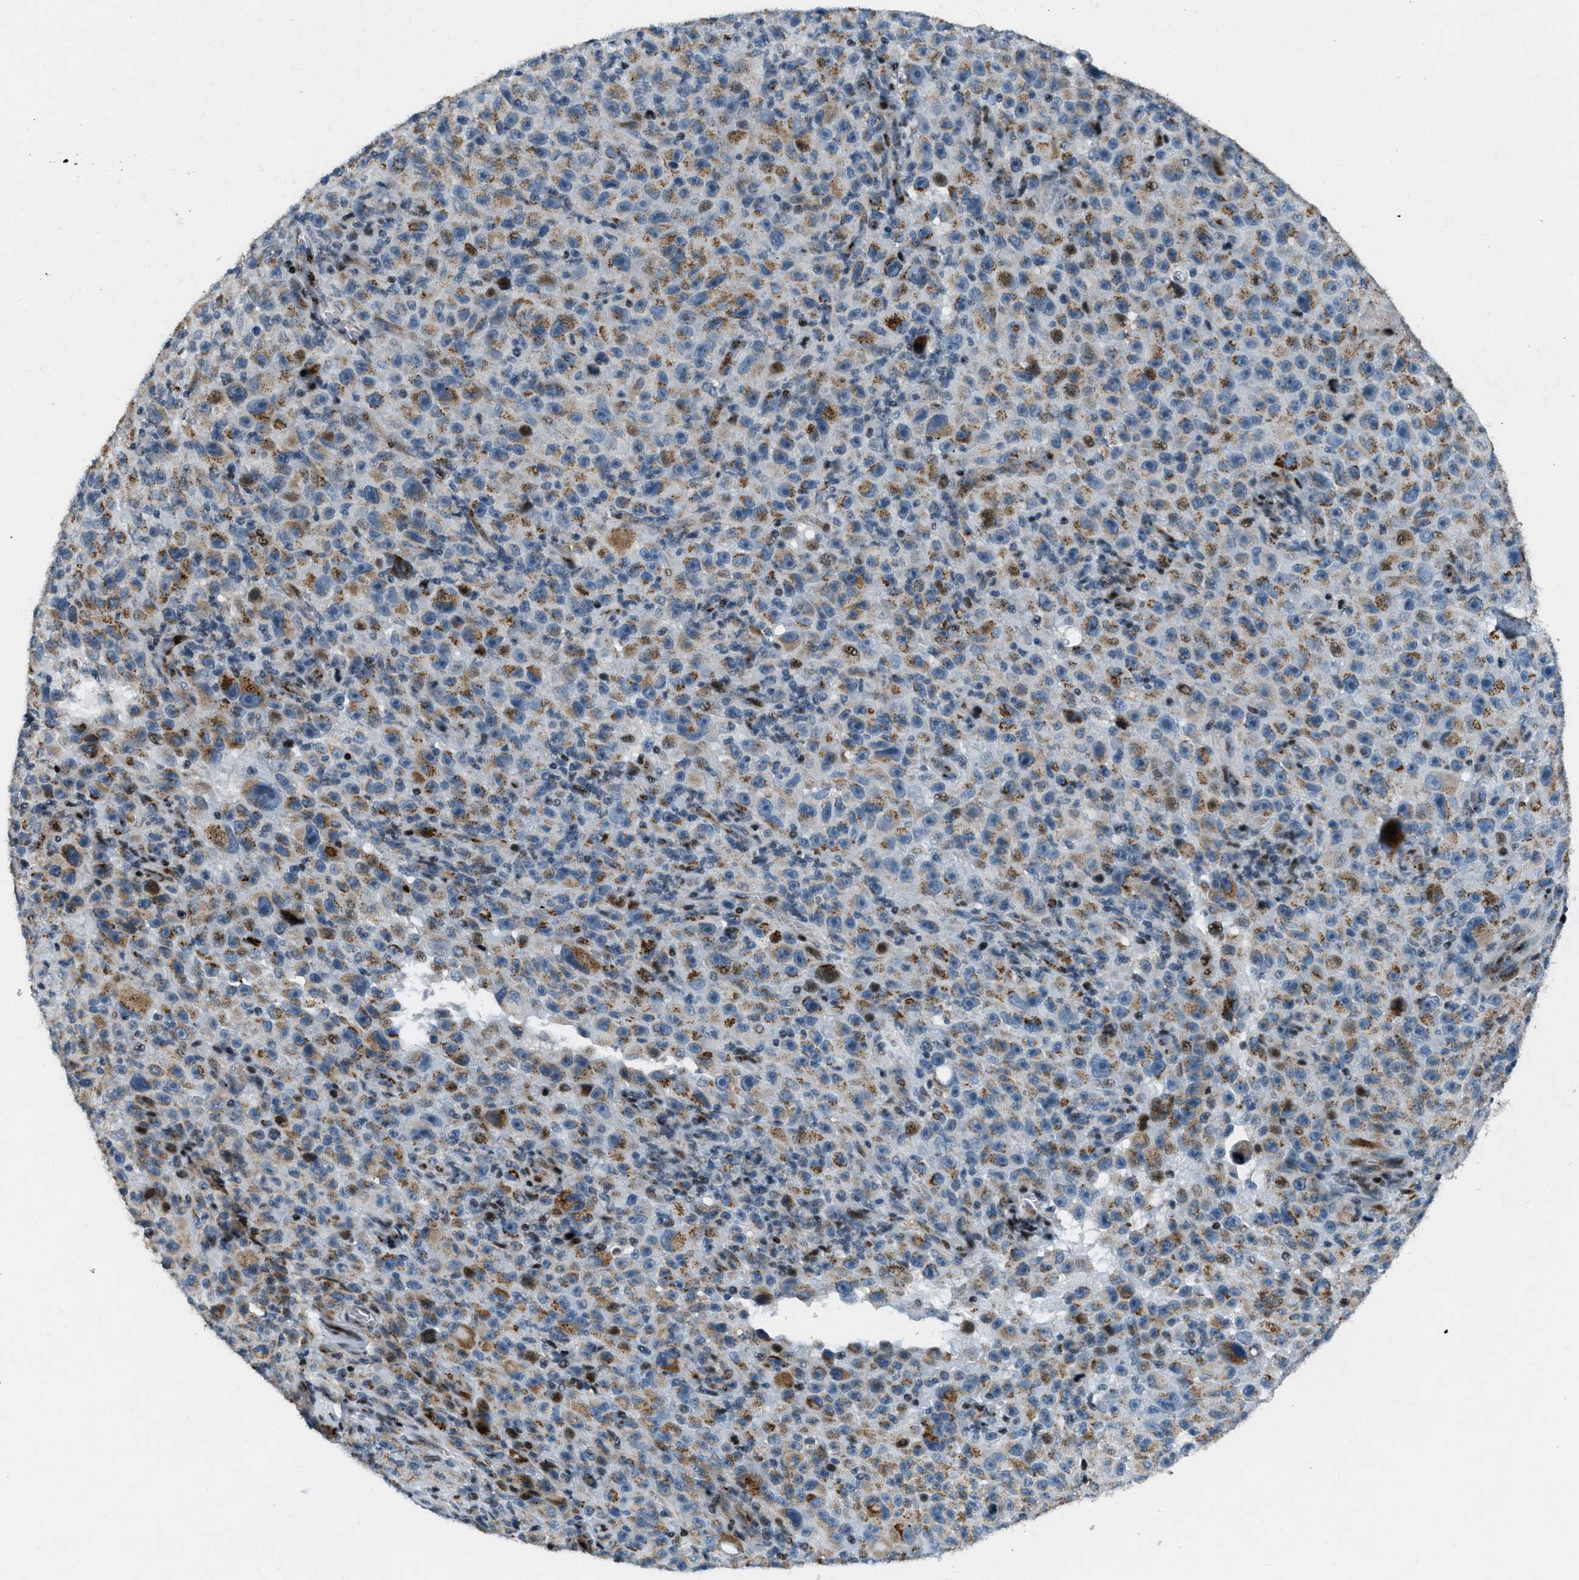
{"staining": {"intensity": "moderate", "quantity": "25%-75%", "location": "cytoplasmic/membranous"}, "tissue": "melanoma", "cell_type": "Tumor cells", "image_type": "cancer", "snomed": [{"axis": "morphology", "description": "Malignant melanoma, NOS"}, {"axis": "topography", "description": "Skin"}], "caption": "This micrograph exhibits malignant melanoma stained with IHC to label a protein in brown. The cytoplasmic/membranous of tumor cells show moderate positivity for the protein. Nuclei are counter-stained blue.", "gene": "GPC6", "patient": {"sex": "female", "age": 82}}